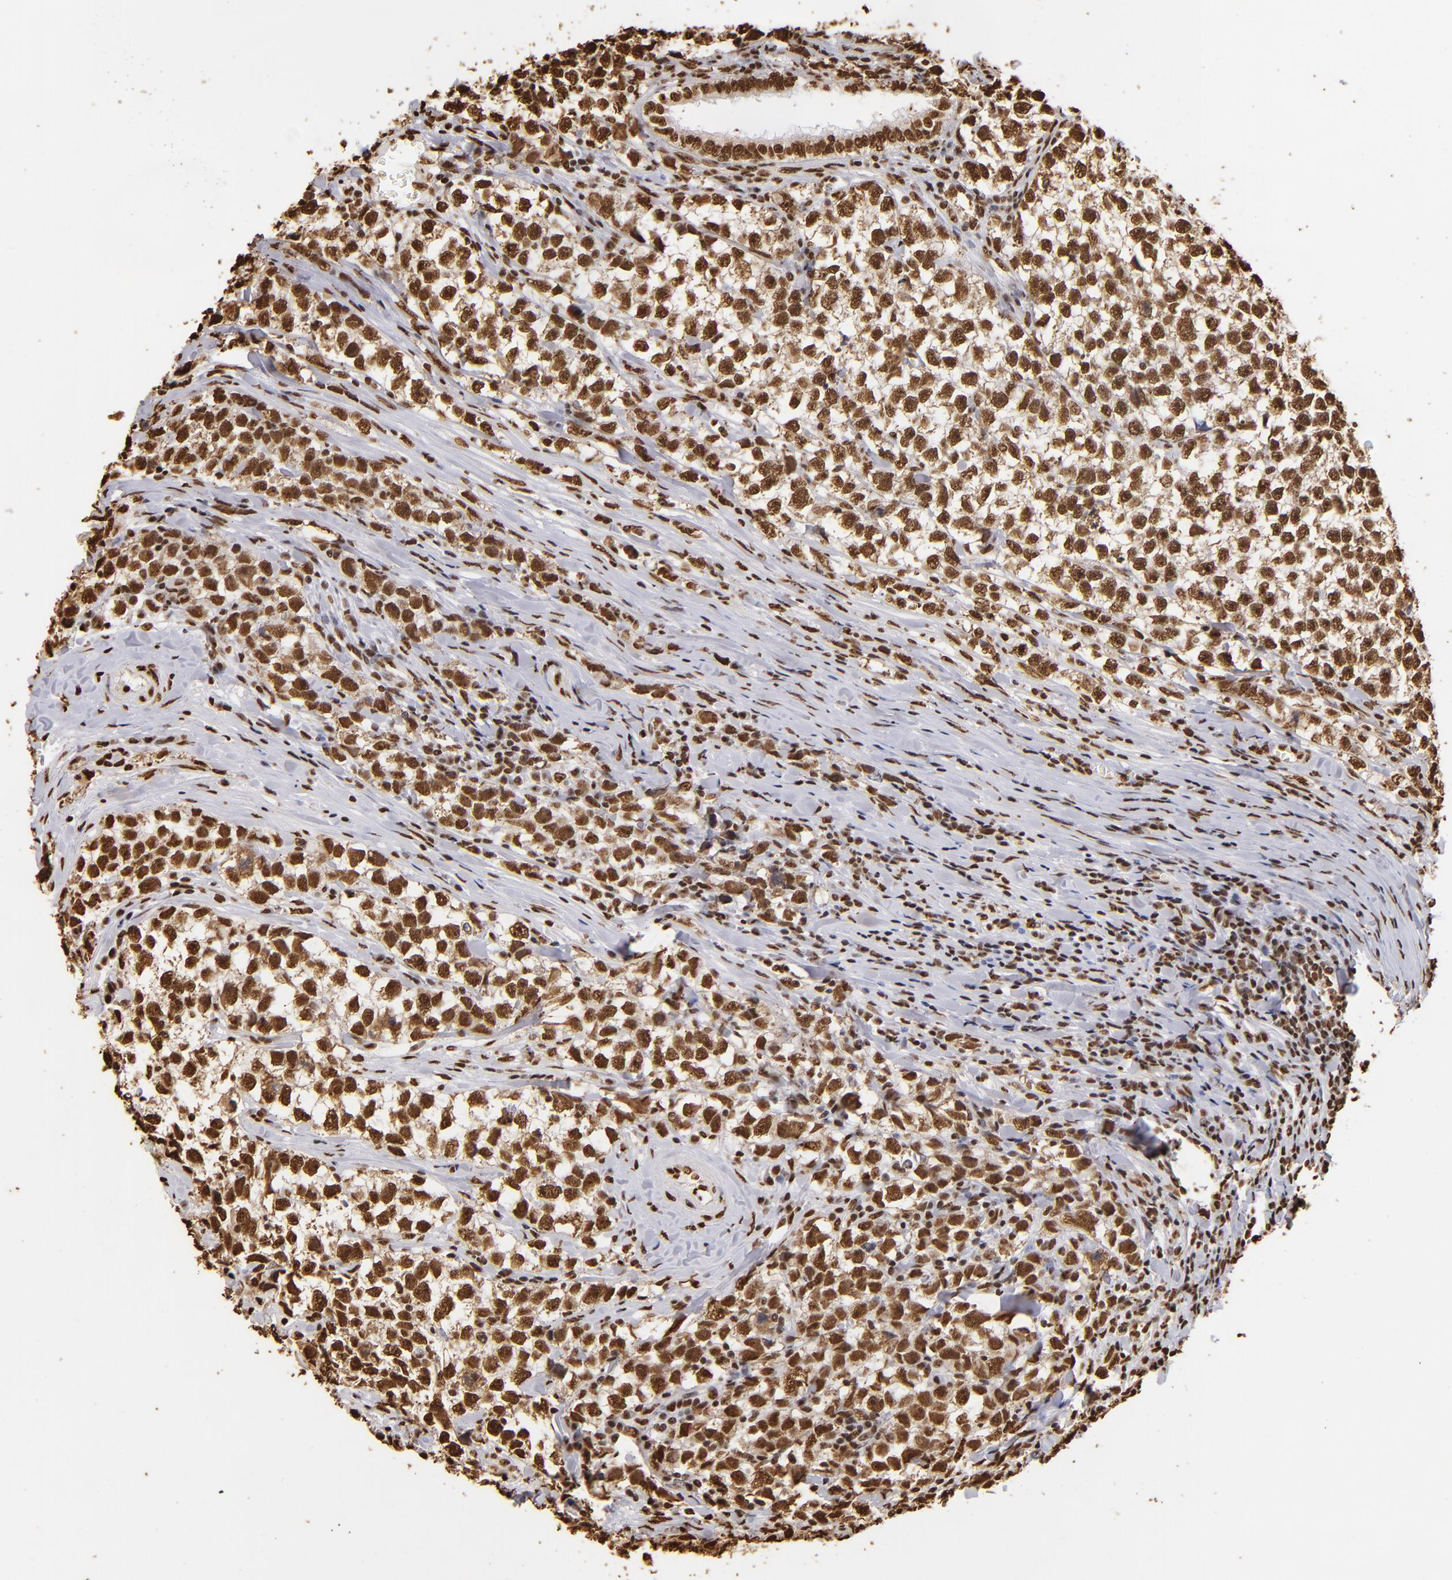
{"staining": {"intensity": "strong", "quantity": ">75%", "location": "nuclear"}, "tissue": "testis cancer", "cell_type": "Tumor cells", "image_type": "cancer", "snomed": [{"axis": "morphology", "description": "Seminoma, NOS"}, {"axis": "morphology", "description": "Carcinoma, Embryonal, NOS"}, {"axis": "topography", "description": "Testis"}], "caption": "Protein staining of testis embryonal carcinoma tissue demonstrates strong nuclear positivity in about >75% of tumor cells.", "gene": "ILF3", "patient": {"sex": "male", "age": 30}}